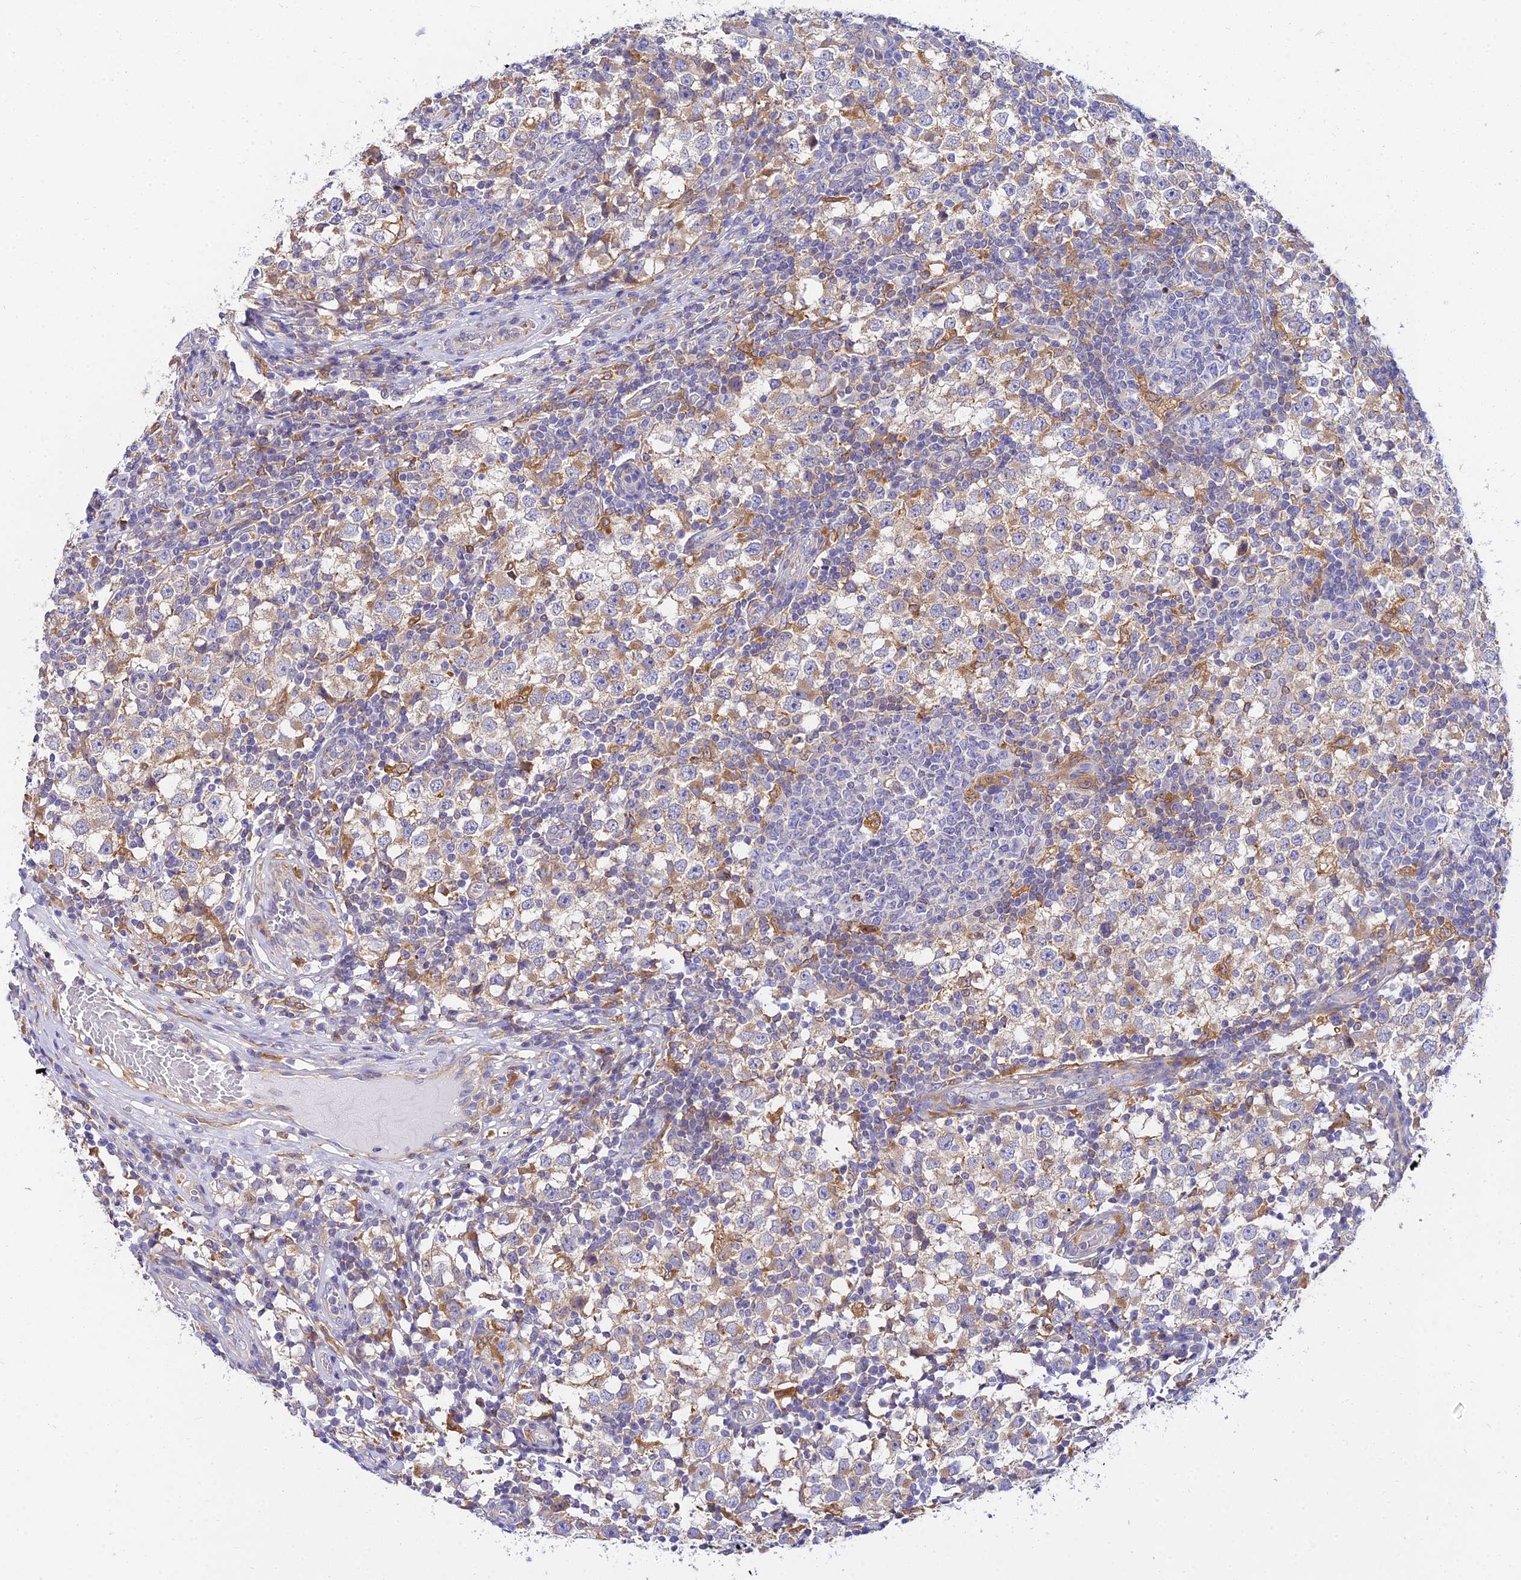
{"staining": {"intensity": "weak", "quantity": "25%-75%", "location": "cytoplasmic/membranous"}, "tissue": "testis cancer", "cell_type": "Tumor cells", "image_type": "cancer", "snomed": [{"axis": "morphology", "description": "Seminoma, NOS"}, {"axis": "topography", "description": "Testis"}], "caption": "IHC histopathology image of human testis cancer stained for a protein (brown), which exhibits low levels of weak cytoplasmic/membranous staining in about 25%-75% of tumor cells.", "gene": "ARL8B", "patient": {"sex": "male", "age": 65}}